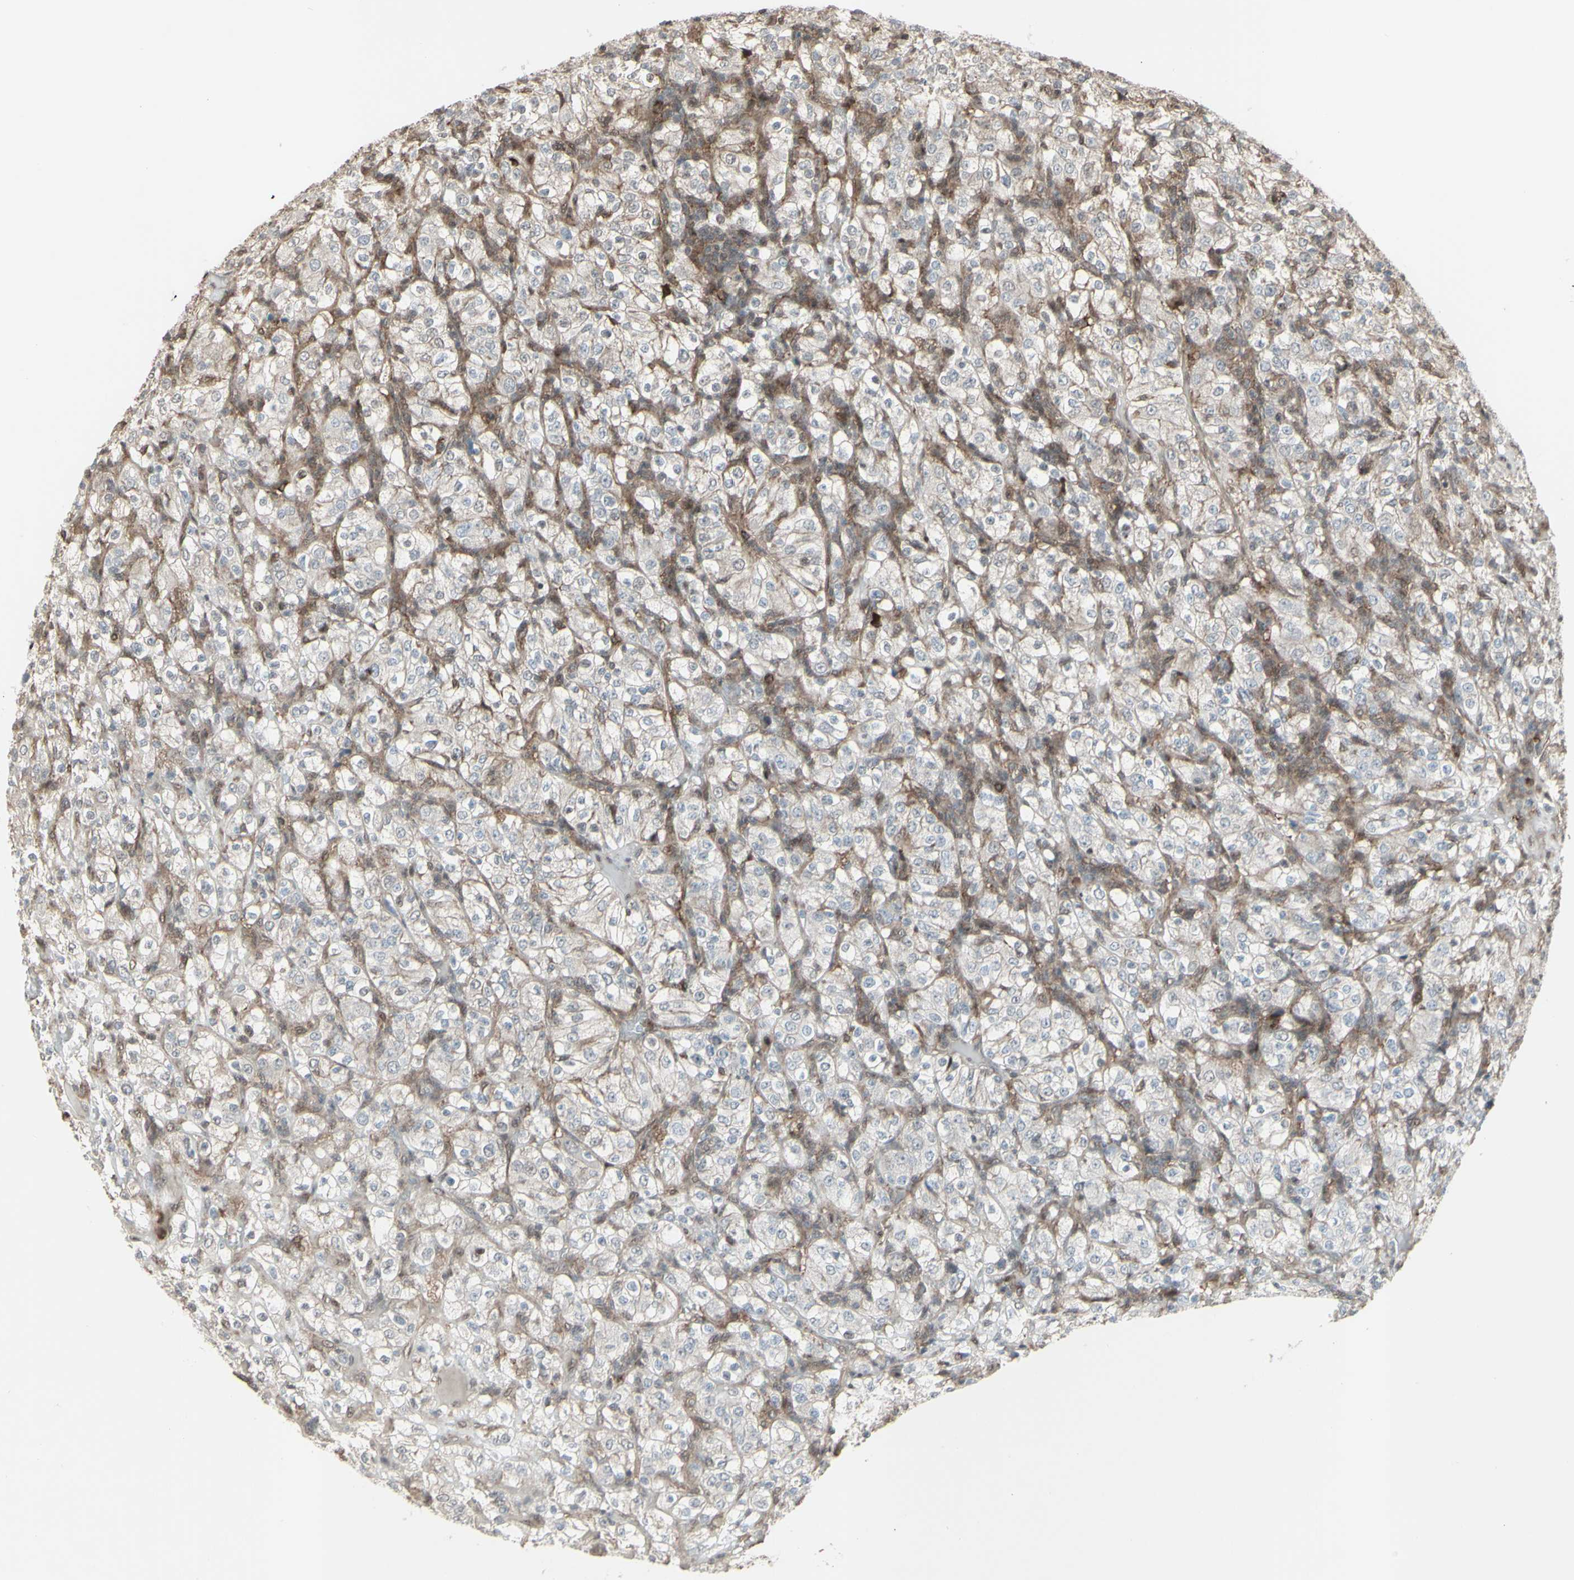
{"staining": {"intensity": "negative", "quantity": "none", "location": "none"}, "tissue": "renal cancer", "cell_type": "Tumor cells", "image_type": "cancer", "snomed": [{"axis": "morphology", "description": "Normal tissue, NOS"}, {"axis": "morphology", "description": "Adenocarcinoma, NOS"}, {"axis": "topography", "description": "Kidney"}], "caption": "Immunohistochemical staining of adenocarcinoma (renal) exhibits no significant staining in tumor cells. (IHC, brightfield microscopy, high magnification).", "gene": "CD33", "patient": {"sex": "female", "age": 72}}